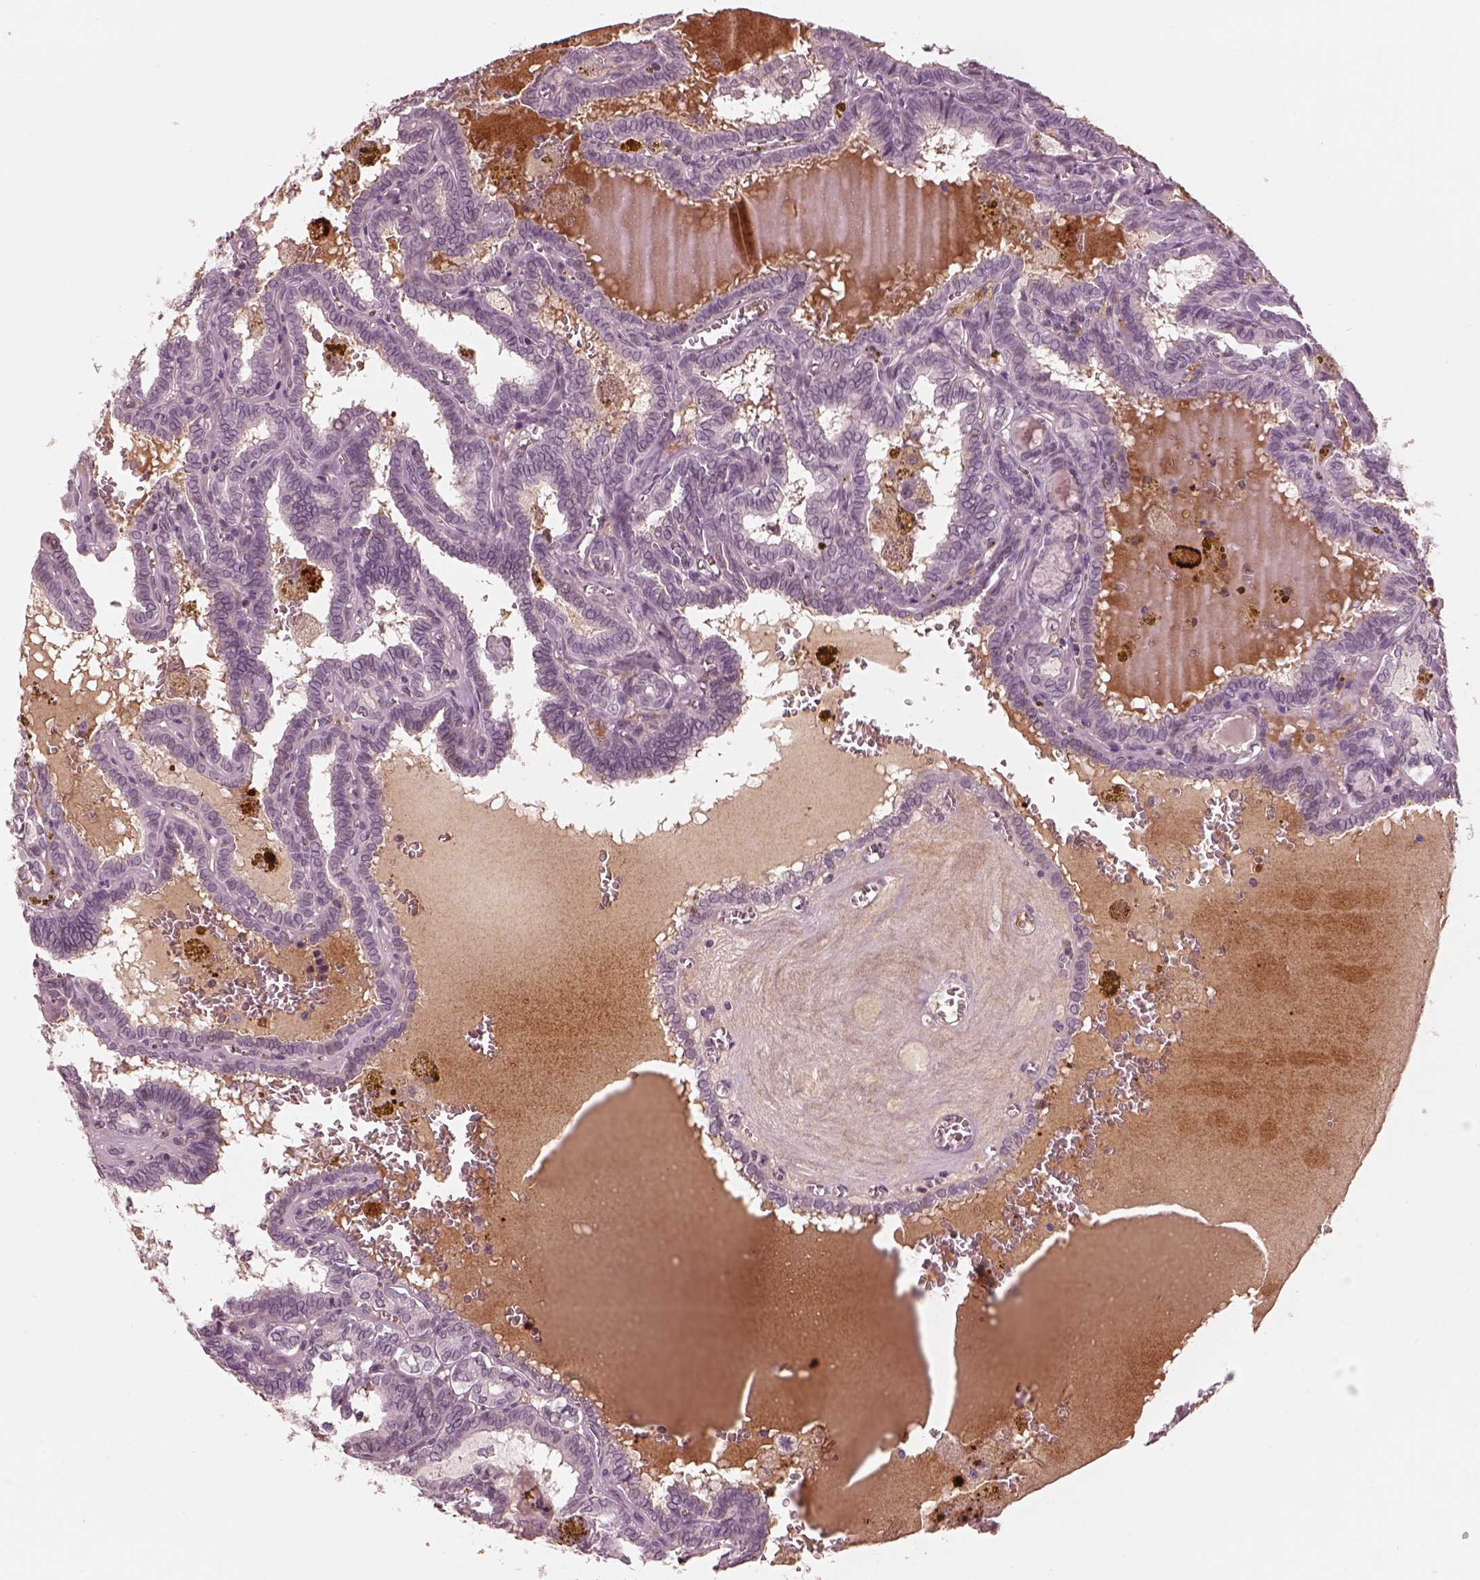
{"staining": {"intensity": "negative", "quantity": "none", "location": "none"}, "tissue": "thyroid cancer", "cell_type": "Tumor cells", "image_type": "cancer", "snomed": [{"axis": "morphology", "description": "Papillary adenocarcinoma, NOS"}, {"axis": "topography", "description": "Thyroid gland"}], "caption": "Immunohistochemistry (IHC) photomicrograph of neoplastic tissue: human thyroid cancer stained with DAB (3,3'-diaminobenzidine) shows no significant protein positivity in tumor cells.", "gene": "KCNA2", "patient": {"sex": "female", "age": 39}}